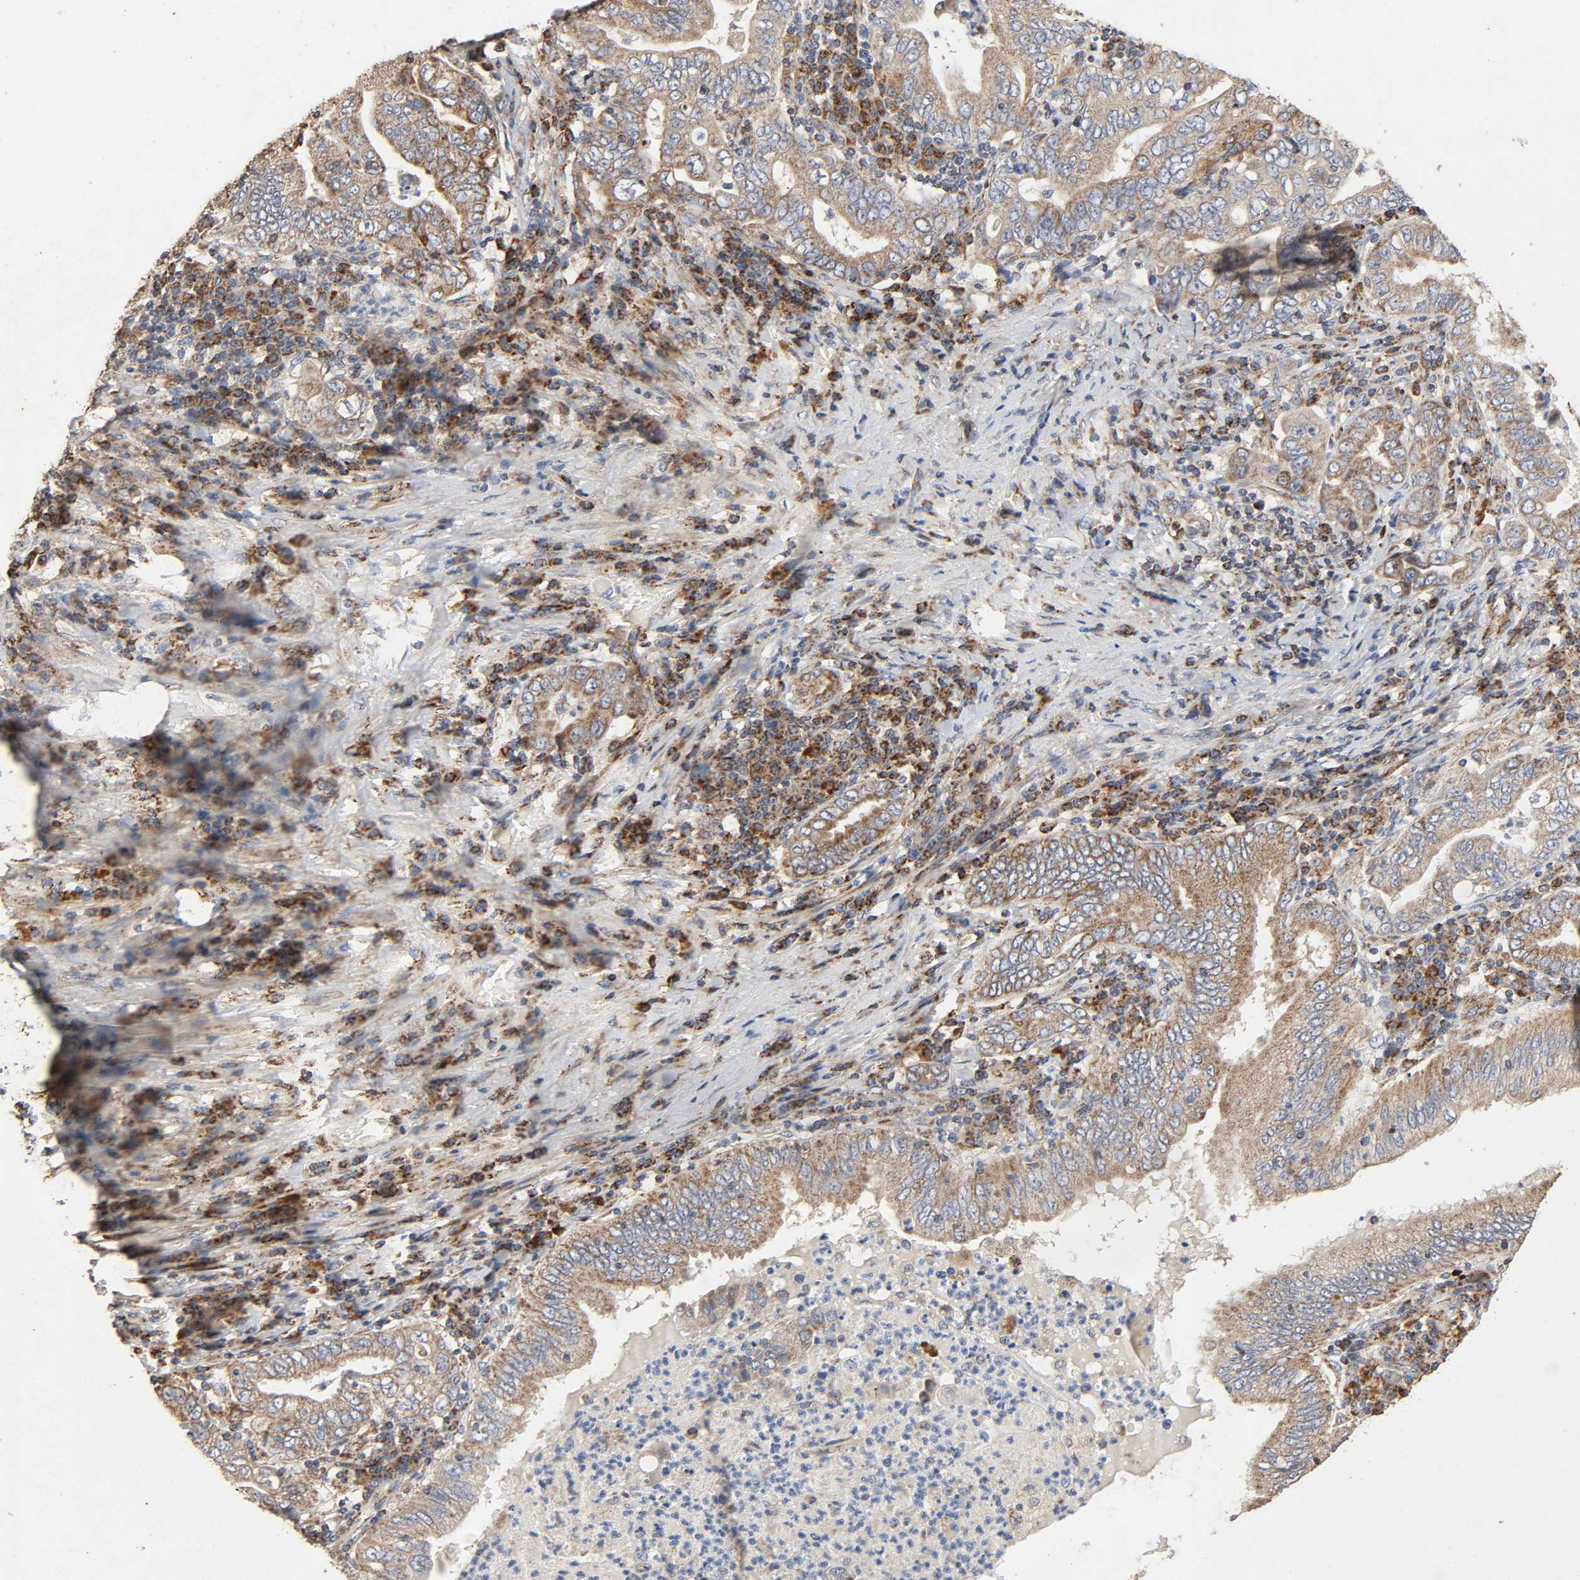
{"staining": {"intensity": "moderate", "quantity": ">75%", "location": "cytoplasmic/membranous"}, "tissue": "stomach cancer", "cell_type": "Tumor cells", "image_type": "cancer", "snomed": [{"axis": "morphology", "description": "Normal tissue, NOS"}, {"axis": "morphology", "description": "Adenocarcinoma, NOS"}, {"axis": "topography", "description": "Esophagus"}, {"axis": "topography", "description": "Stomach, upper"}, {"axis": "topography", "description": "Peripheral nerve tissue"}], "caption": "A high-resolution image shows immunohistochemistry (IHC) staining of stomach cancer, which demonstrates moderate cytoplasmic/membranous expression in approximately >75% of tumor cells. (DAB (3,3'-diaminobenzidine) IHC, brown staining for protein, blue staining for nuclei).", "gene": "NDUFS3", "patient": {"sex": "male", "age": 62}}